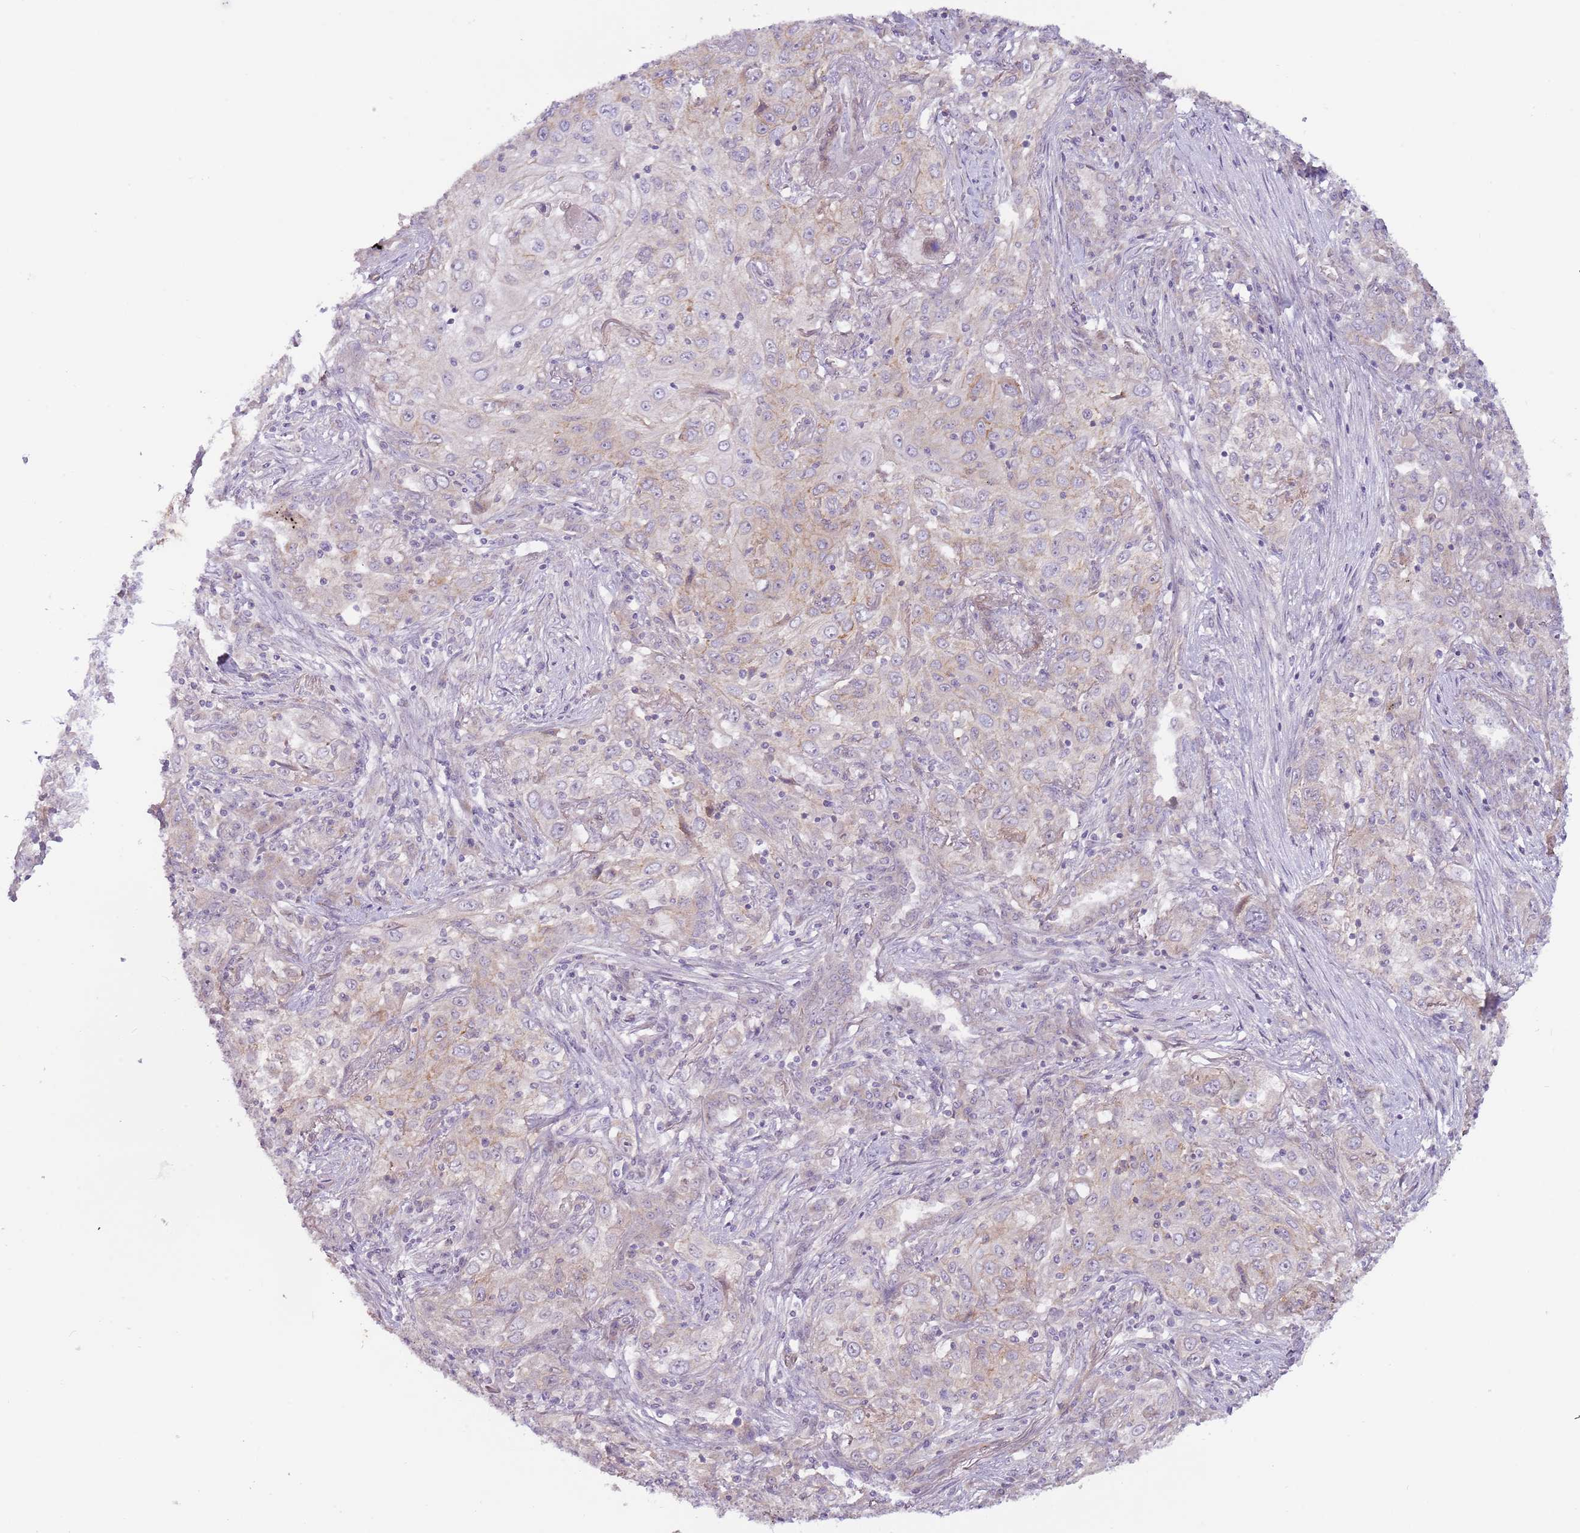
{"staining": {"intensity": "weak", "quantity": "<25%", "location": "cytoplasmic/membranous"}, "tissue": "lung cancer", "cell_type": "Tumor cells", "image_type": "cancer", "snomed": [{"axis": "morphology", "description": "Squamous cell carcinoma, NOS"}, {"axis": "topography", "description": "Lung"}], "caption": "This micrograph is of lung cancer (squamous cell carcinoma) stained with immunohistochemistry to label a protein in brown with the nuclei are counter-stained blue. There is no expression in tumor cells.", "gene": "MRO", "patient": {"sex": "female", "age": 69}}